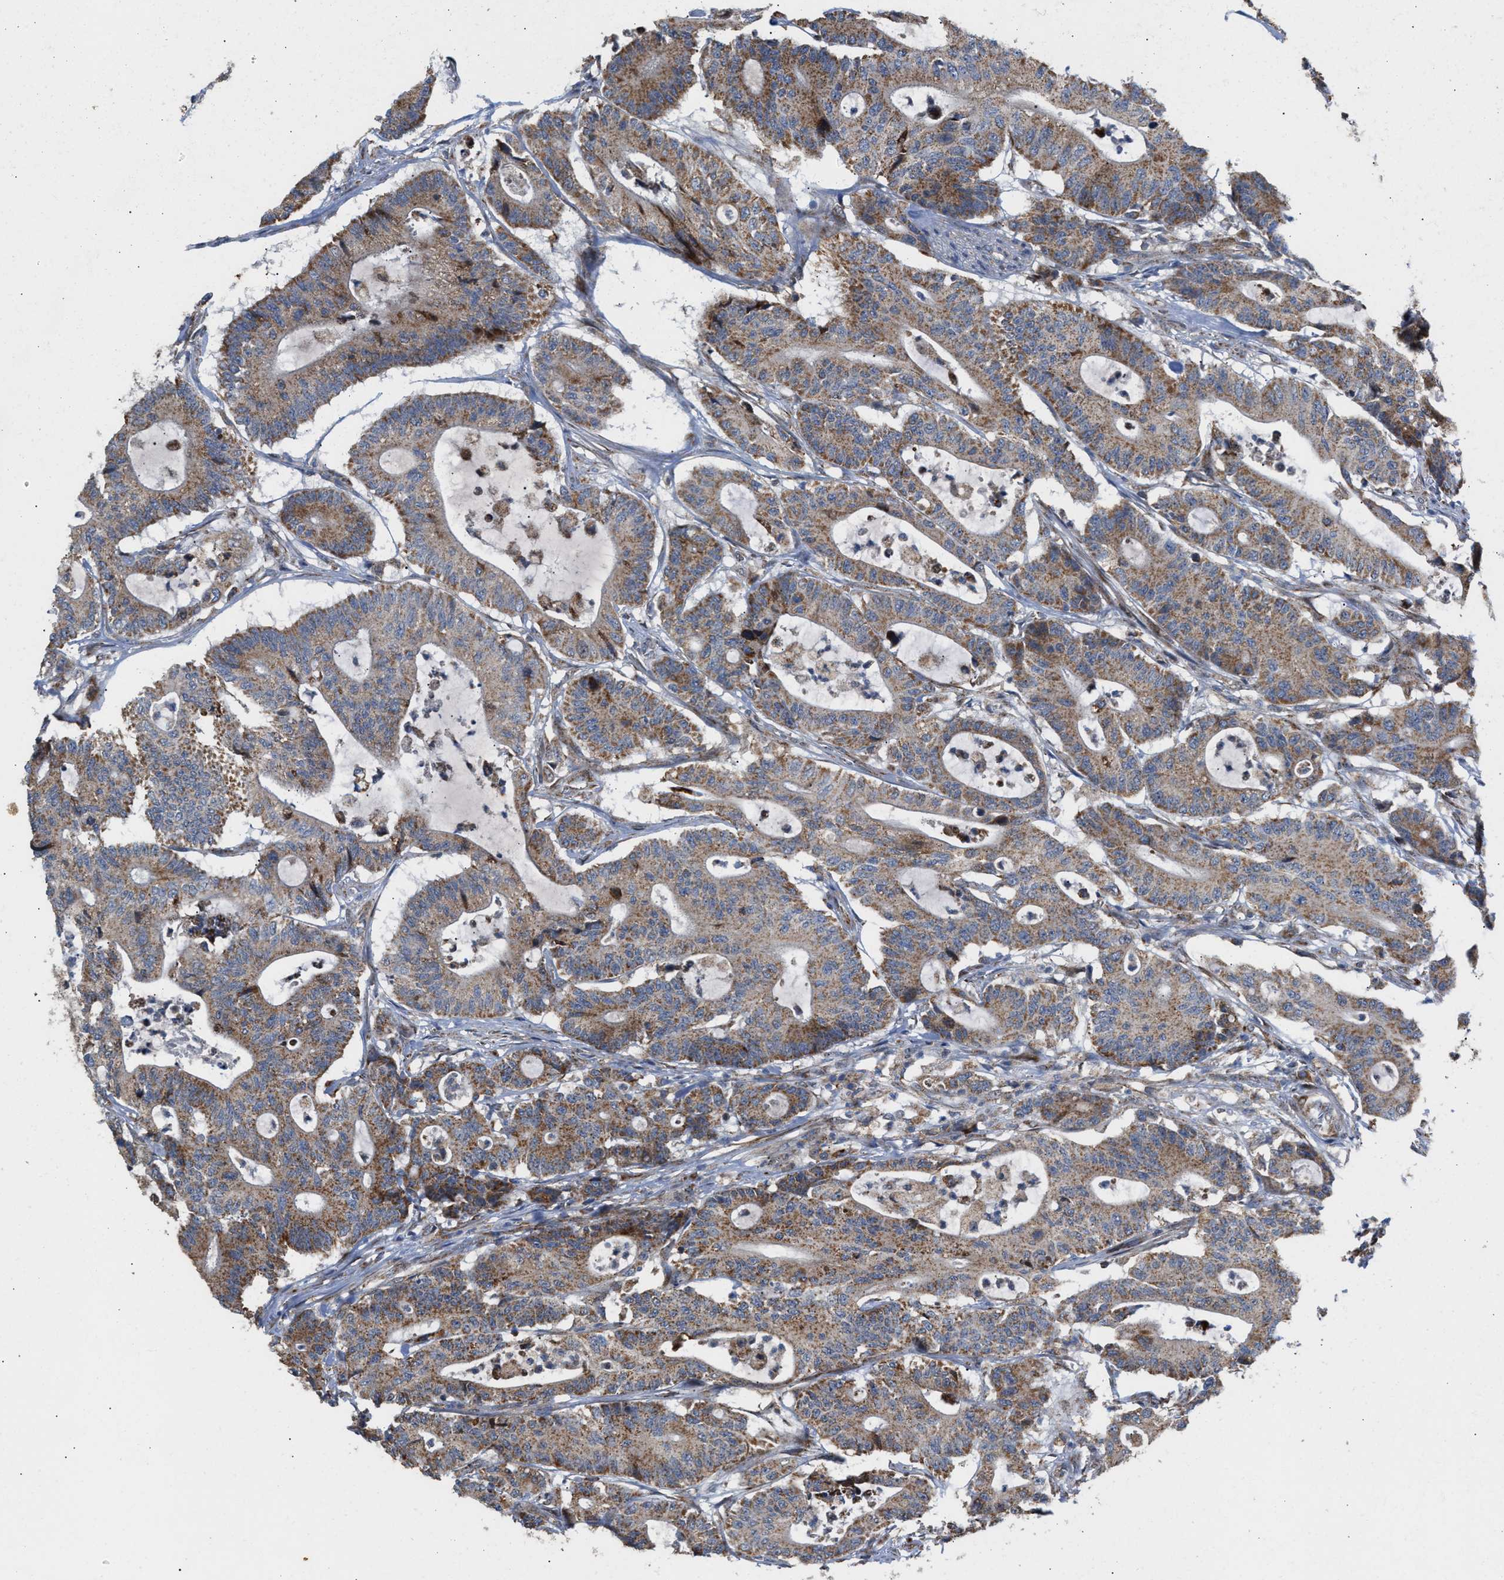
{"staining": {"intensity": "weak", "quantity": ">75%", "location": "cytoplasmic/membranous"}, "tissue": "colorectal cancer", "cell_type": "Tumor cells", "image_type": "cancer", "snomed": [{"axis": "morphology", "description": "Adenocarcinoma, NOS"}, {"axis": "topography", "description": "Colon"}], "caption": "Tumor cells display low levels of weak cytoplasmic/membranous positivity in about >75% of cells in colorectal cancer (adenocarcinoma).", "gene": "TACO1", "patient": {"sex": "female", "age": 84}}